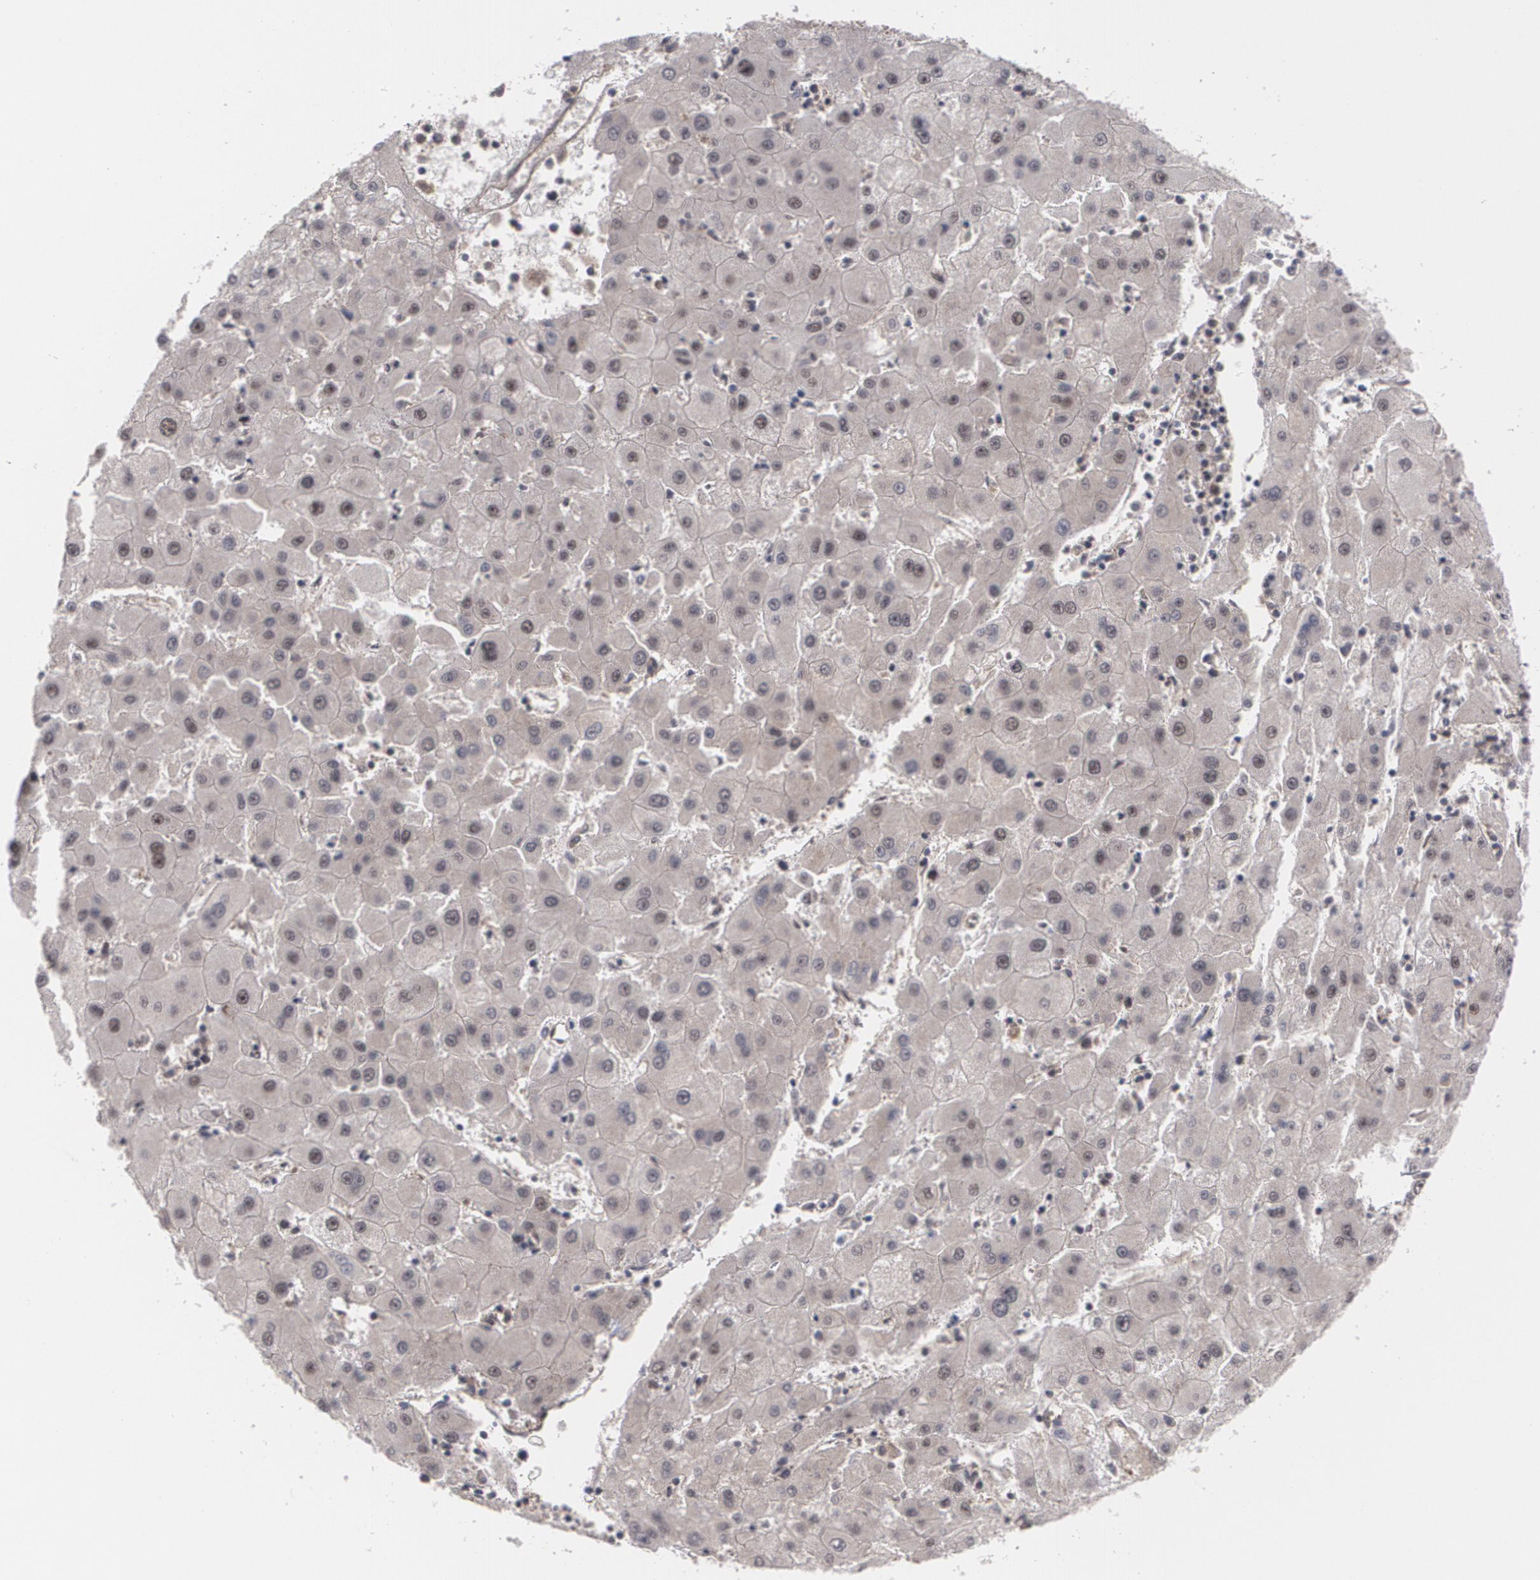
{"staining": {"intensity": "weak", "quantity": ">75%", "location": "nuclear"}, "tissue": "liver cancer", "cell_type": "Tumor cells", "image_type": "cancer", "snomed": [{"axis": "morphology", "description": "Carcinoma, Hepatocellular, NOS"}, {"axis": "topography", "description": "Liver"}], "caption": "High-magnification brightfield microscopy of liver cancer stained with DAB (brown) and counterstained with hematoxylin (blue). tumor cells exhibit weak nuclear positivity is present in approximately>75% of cells.", "gene": "INTS6", "patient": {"sex": "male", "age": 72}}